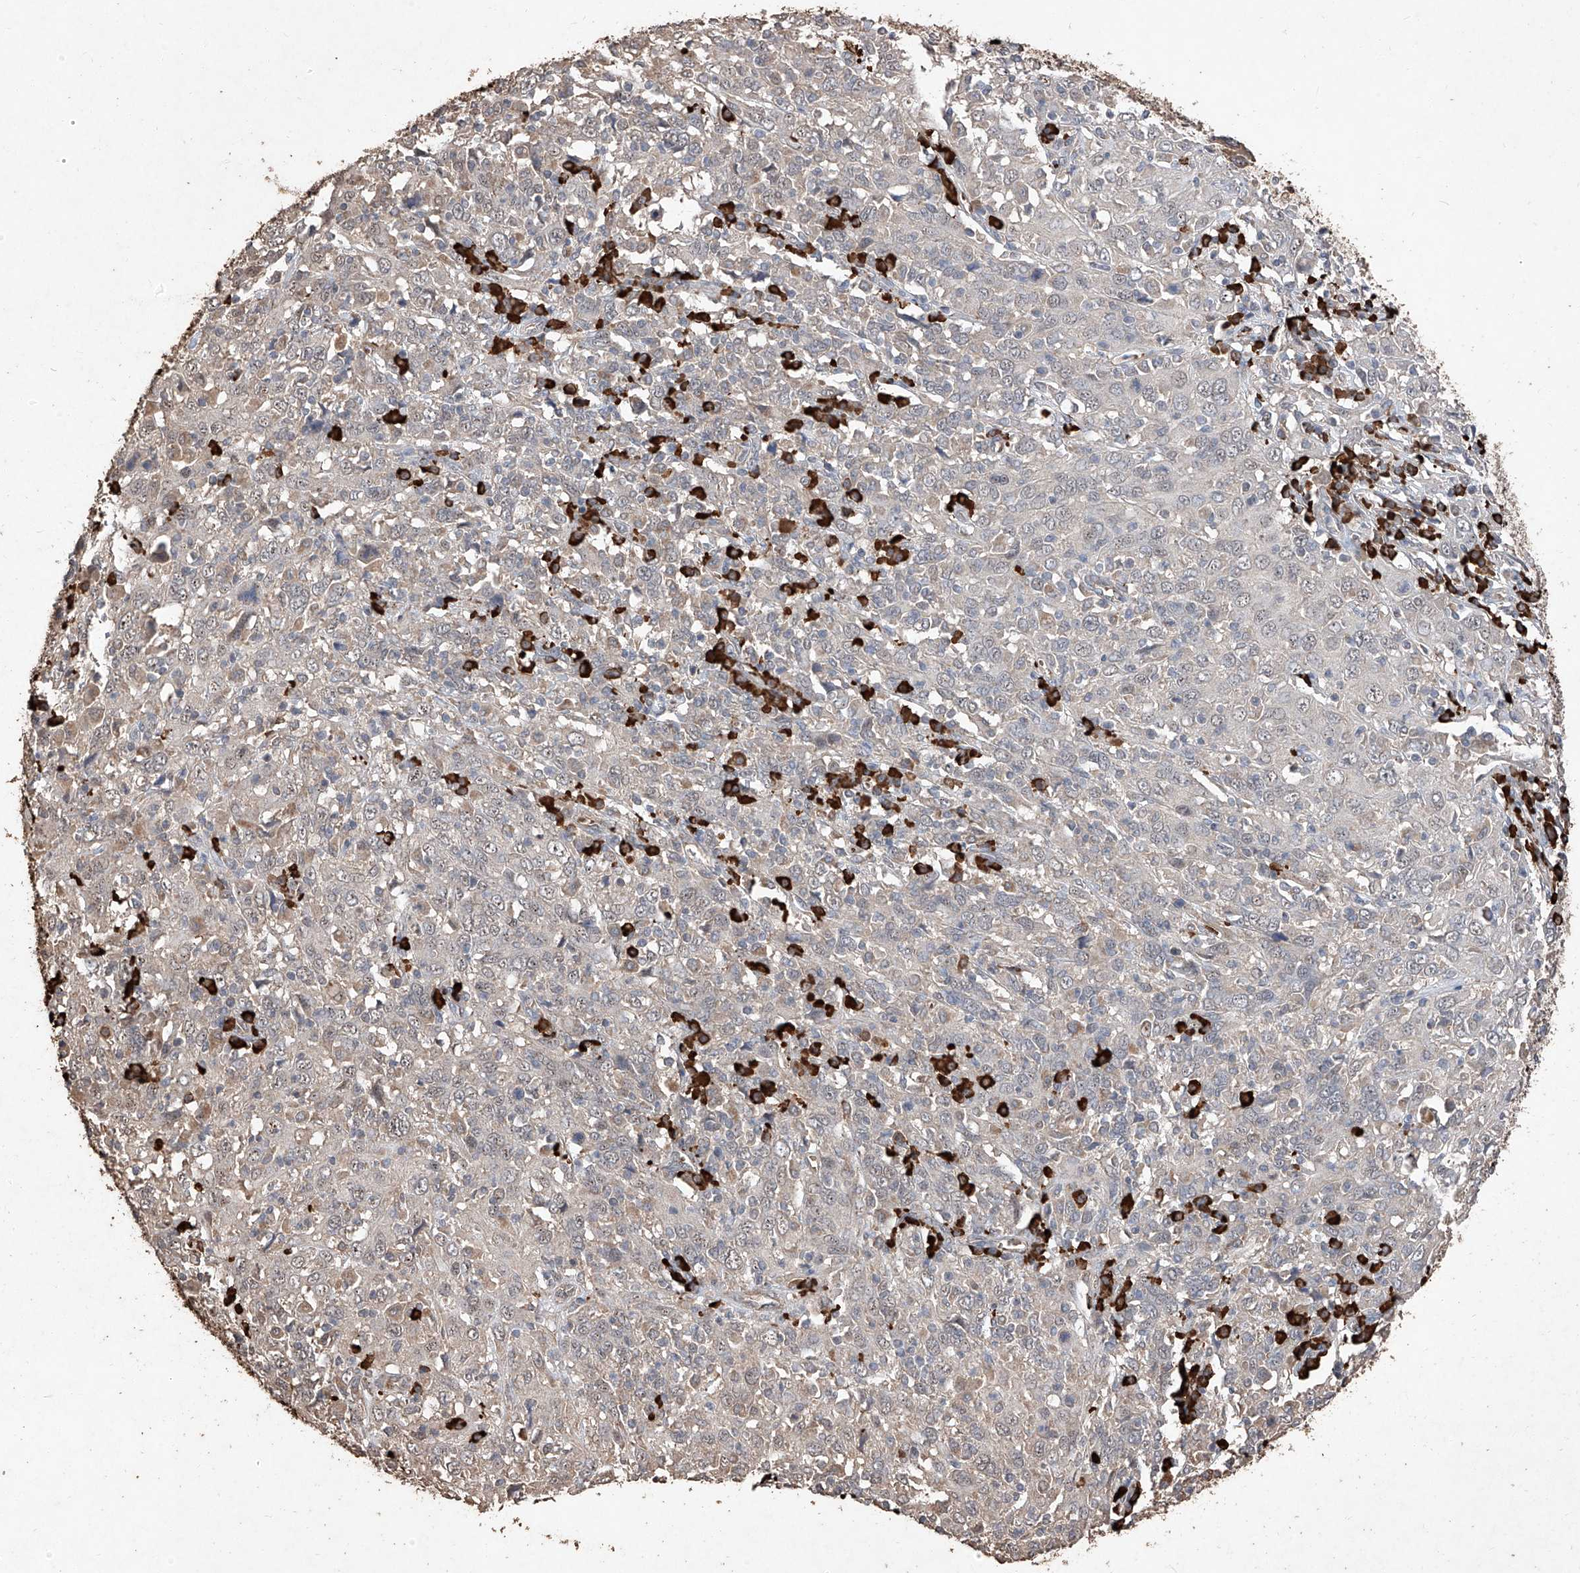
{"staining": {"intensity": "weak", "quantity": "<25%", "location": "cytoplasmic/membranous"}, "tissue": "cervical cancer", "cell_type": "Tumor cells", "image_type": "cancer", "snomed": [{"axis": "morphology", "description": "Squamous cell carcinoma, NOS"}, {"axis": "topography", "description": "Cervix"}], "caption": "Immunohistochemical staining of cervical cancer (squamous cell carcinoma) exhibits no significant staining in tumor cells.", "gene": "EML1", "patient": {"sex": "female", "age": 46}}